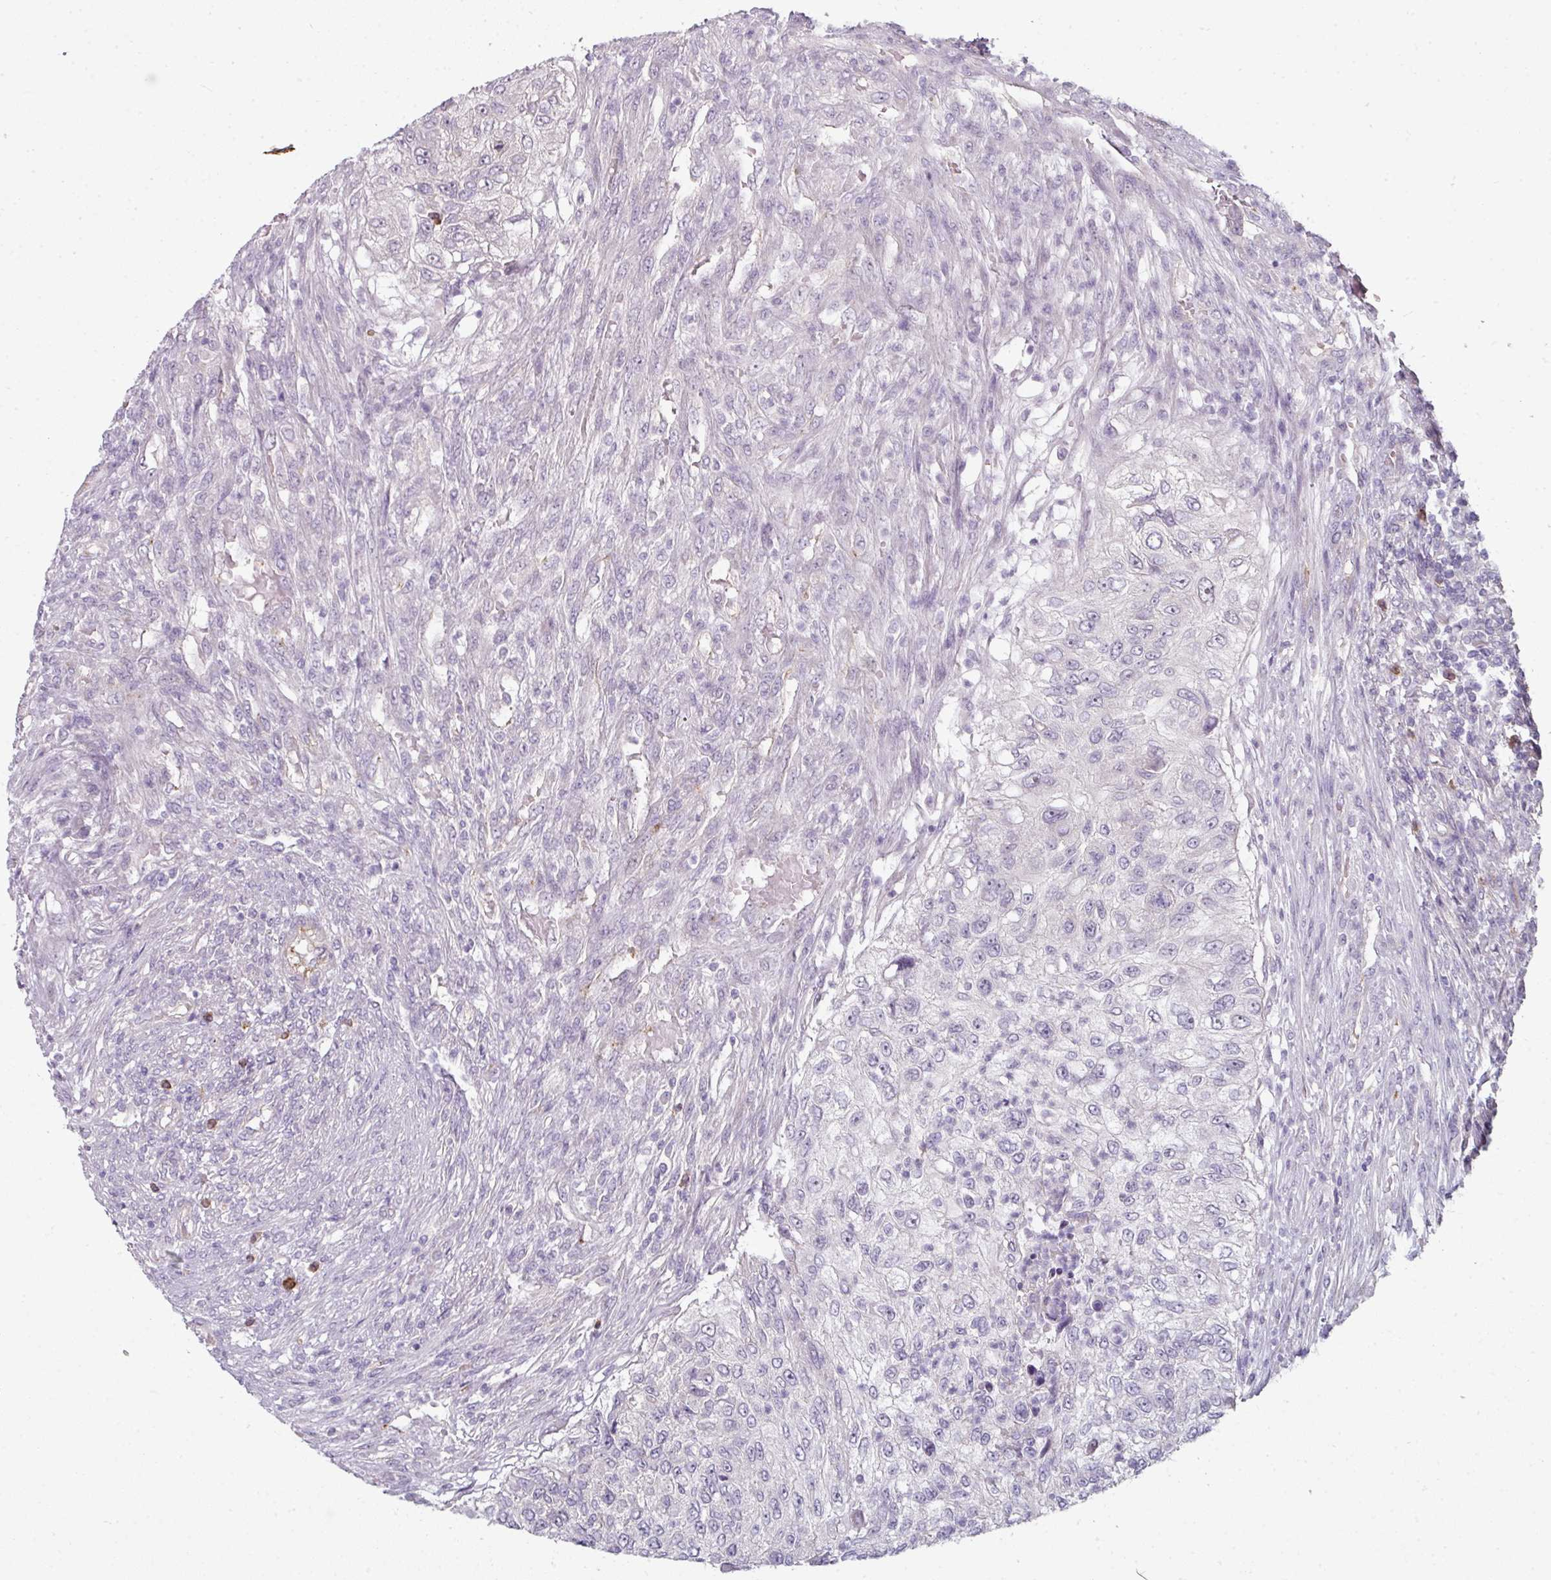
{"staining": {"intensity": "negative", "quantity": "none", "location": "none"}, "tissue": "urothelial cancer", "cell_type": "Tumor cells", "image_type": "cancer", "snomed": [{"axis": "morphology", "description": "Urothelial carcinoma, High grade"}, {"axis": "topography", "description": "Urinary bladder"}], "caption": "Human urothelial cancer stained for a protein using immunohistochemistry (IHC) displays no expression in tumor cells.", "gene": "FHAD1", "patient": {"sex": "female", "age": 60}}